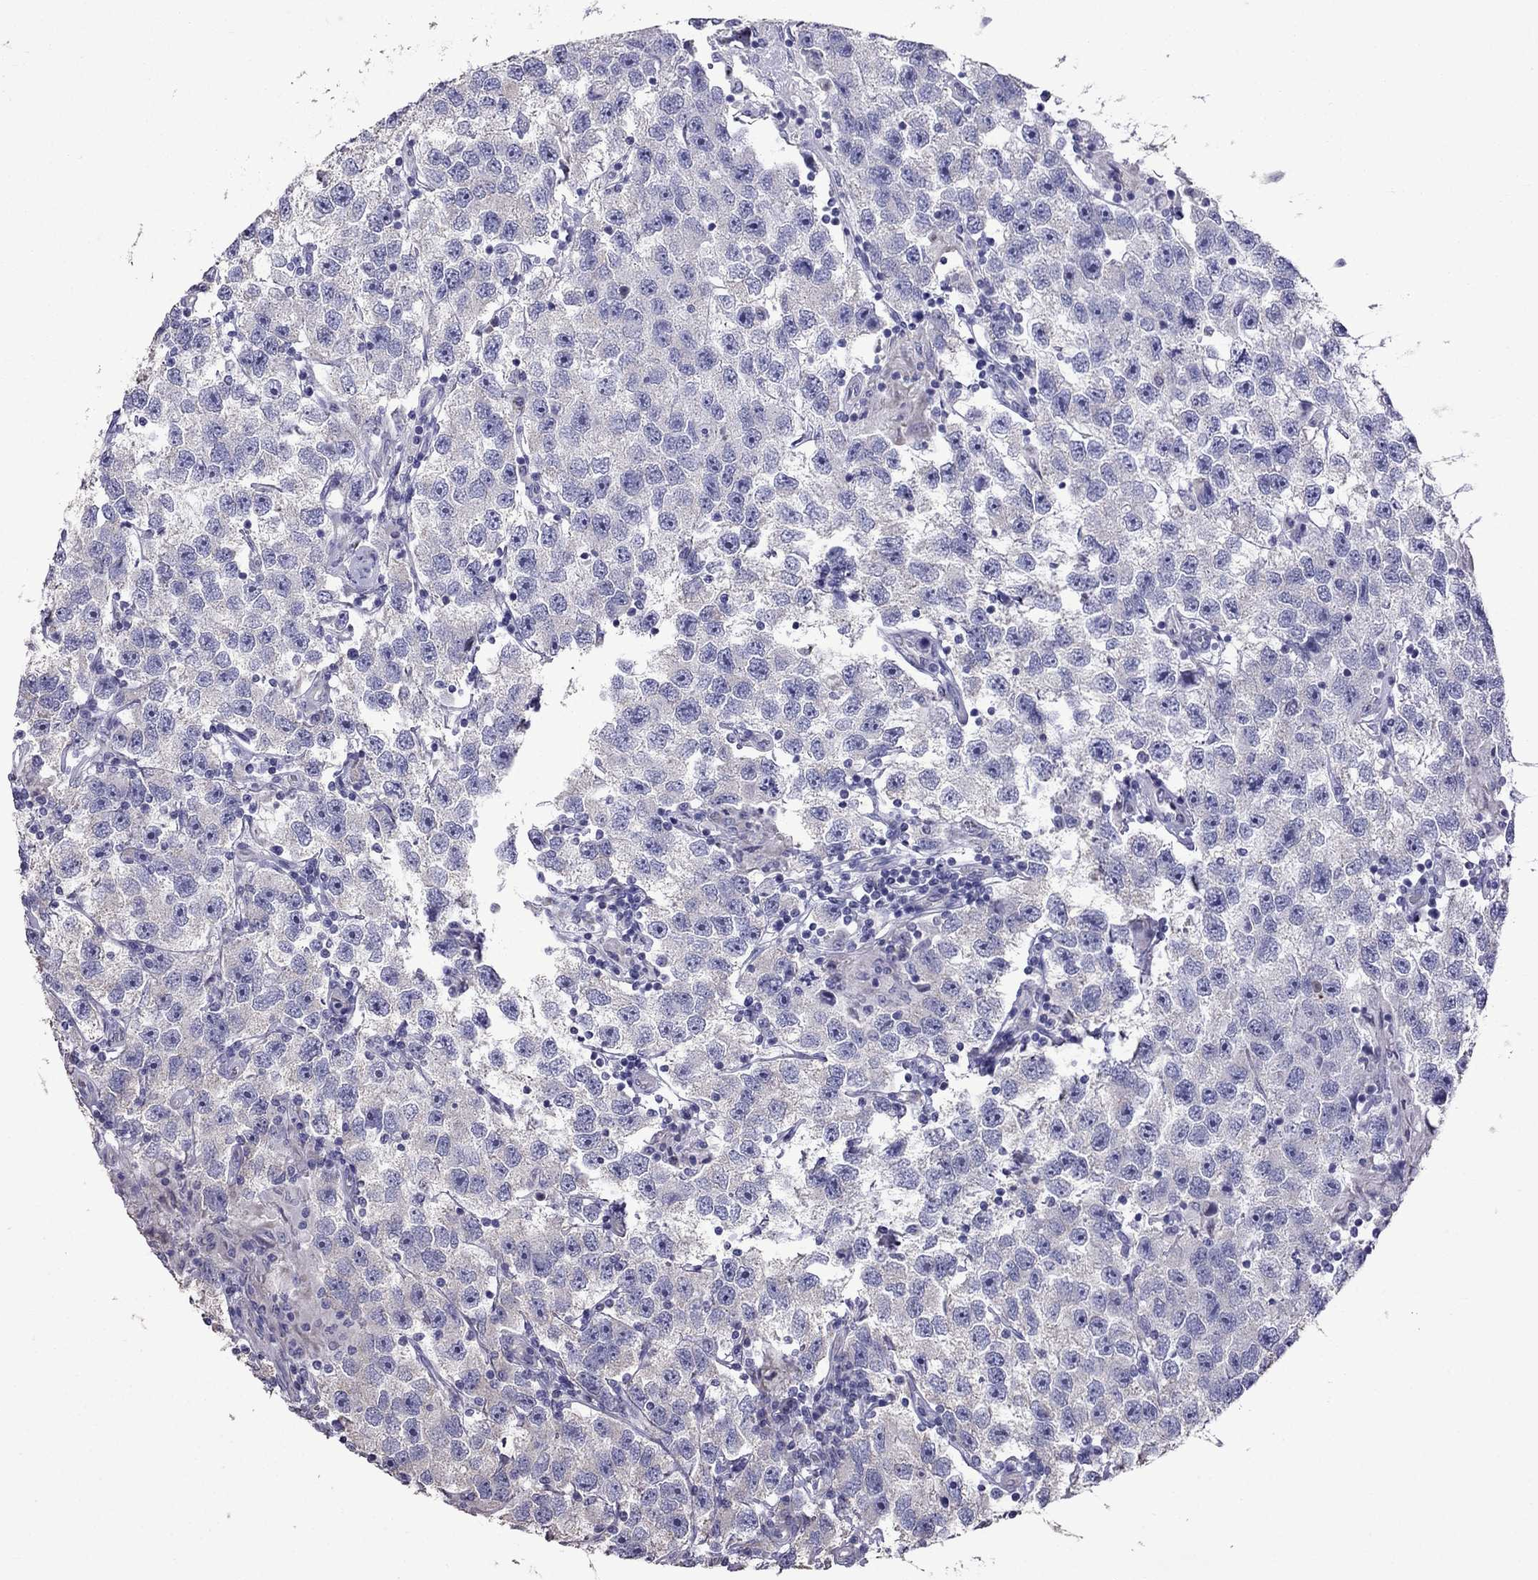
{"staining": {"intensity": "negative", "quantity": "none", "location": "none"}, "tissue": "testis cancer", "cell_type": "Tumor cells", "image_type": "cancer", "snomed": [{"axis": "morphology", "description": "Seminoma, NOS"}, {"axis": "topography", "description": "Testis"}], "caption": "Seminoma (testis) was stained to show a protein in brown. There is no significant expression in tumor cells.", "gene": "AK5", "patient": {"sex": "male", "age": 26}}